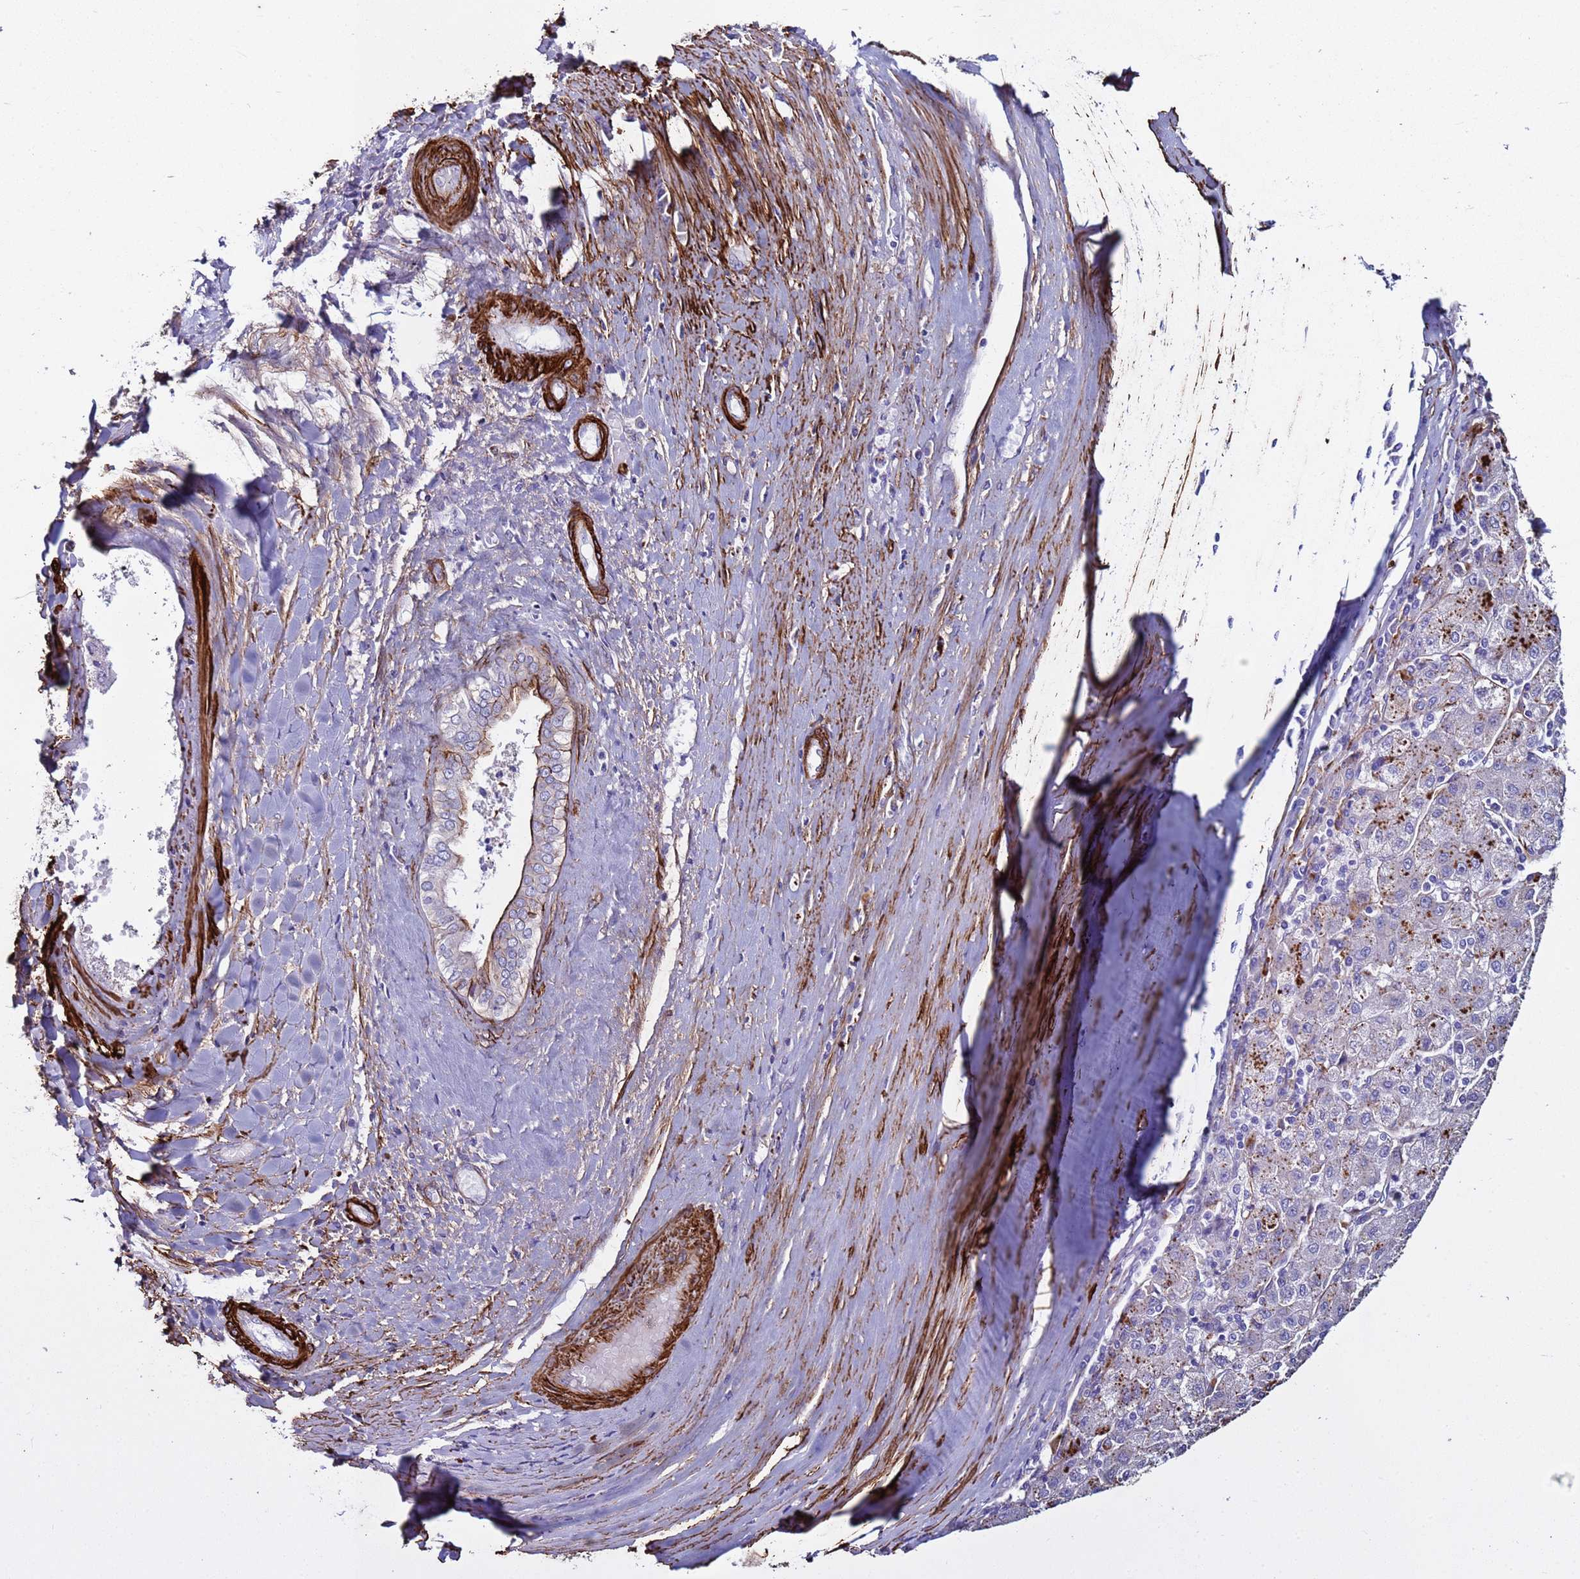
{"staining": {"intensity": "negative", "quantity": "none", "location": "none"}, "tissue": "liver cancer", "cell_type": "Tumor cells", "image_type": "cancer", "snomed": [{"axis": "morphology", "description": "Carcinoma, Hepatocellular, NOS"}, {"axis": "topography", "description": "Liver"}], "caption": "Liver hepatocellular carcinoma stained for a protein using immunohistochemistry demonstrates no positivity tumor cells.", "gene": "RABL2B", "patient": {"sex": "male", "age": 72}}